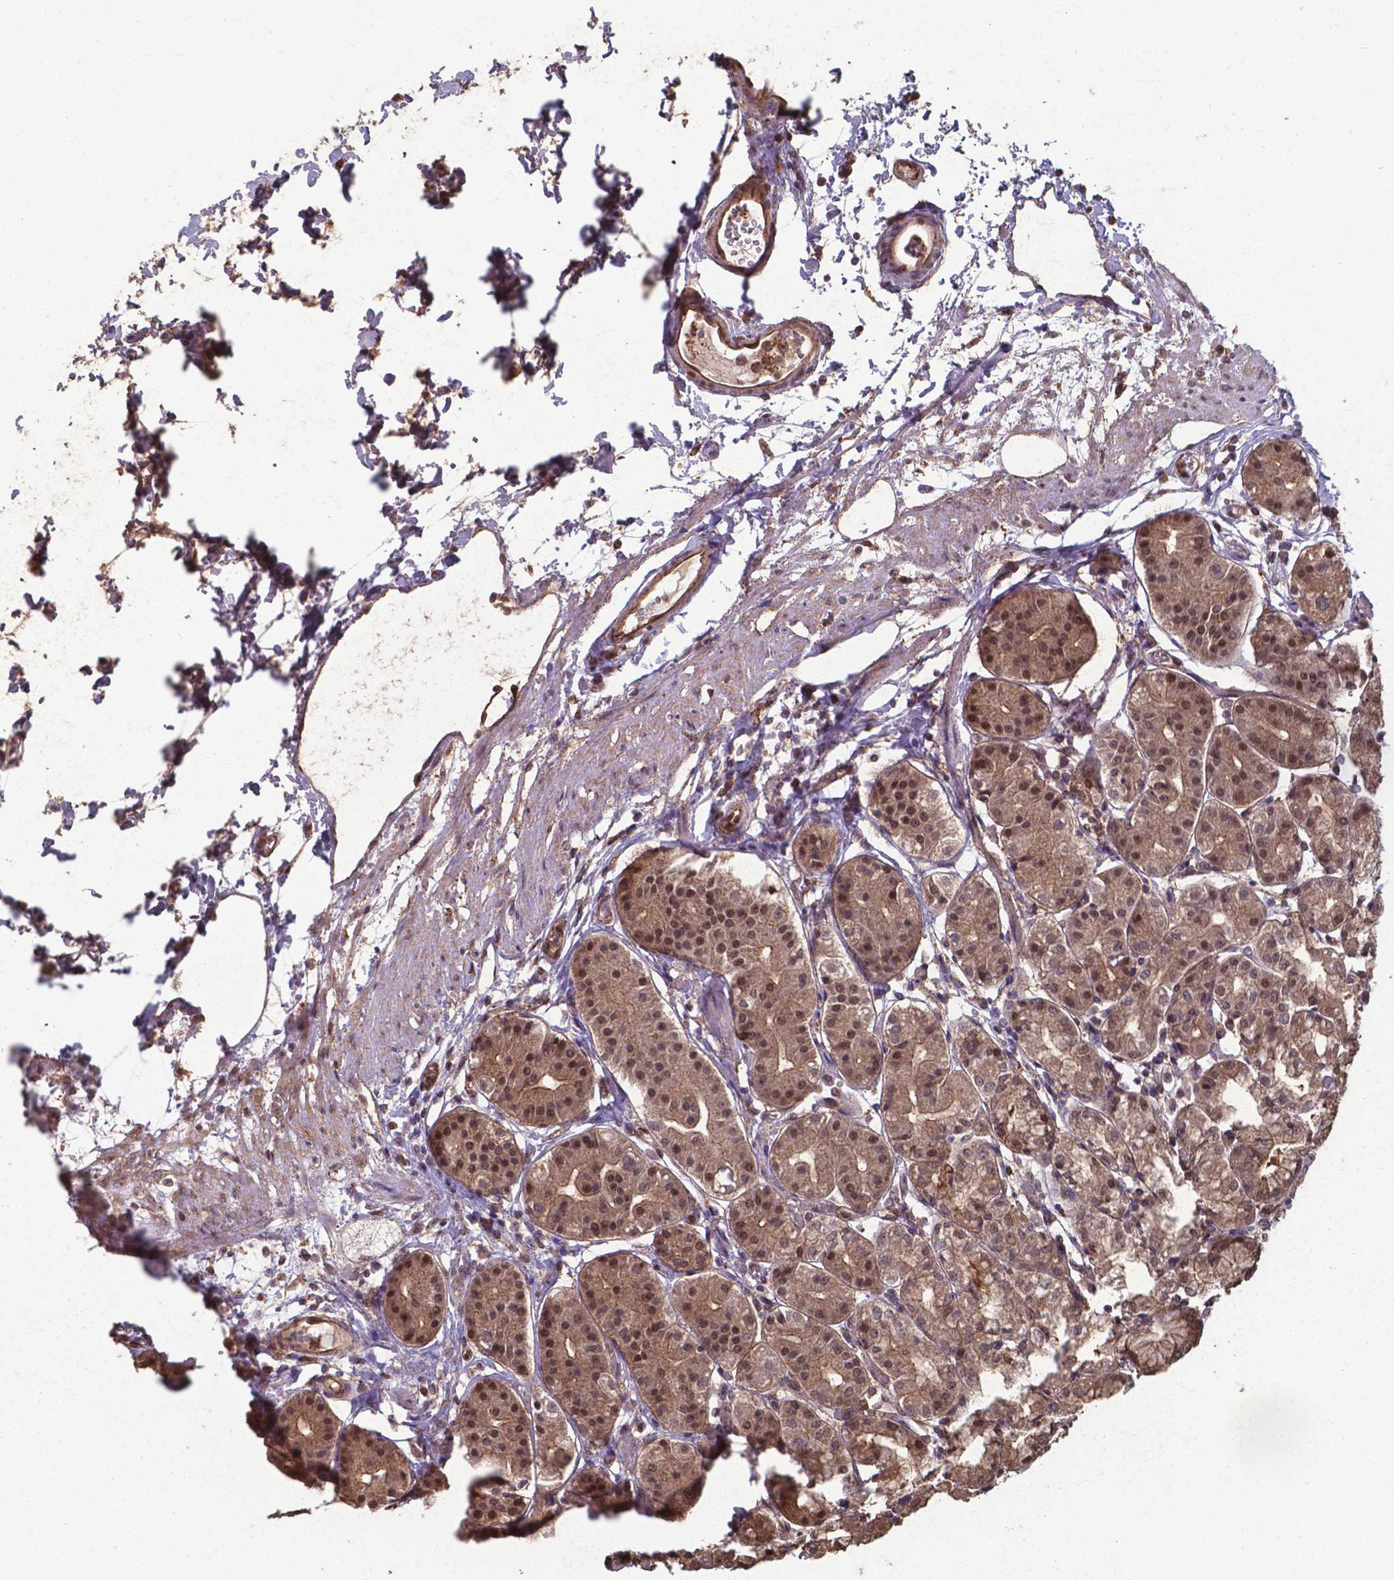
{"staining": {"intensity": "strong", "quantity": ">75%", "location": "cytoplasmic/membranous,nuclear"}, "tissue": "stomach", "cell_type": "Glandular cells", "image_type": "normal", "snomed": [{"axis": "morphology", "description": "Normal tissue, NOS"}, {"axis": "topography", "description": "Skeletal muscle"}, {"axis": "topography", "description": "Stomach"}], "caption": "Immunohistochemistry (IHC) of unremarkable stomach shows high levels of strong cytoplasmic/membranous,nuclear staining in about >75% of glandular cells. The staining was performed using DAB to visualize the protein expression in brown, while the nuclei were stained in blue with hematoxylin (Magnification: 20x).", "gene": "CHP2", "patient": {"sex": "female", "age": 57}}